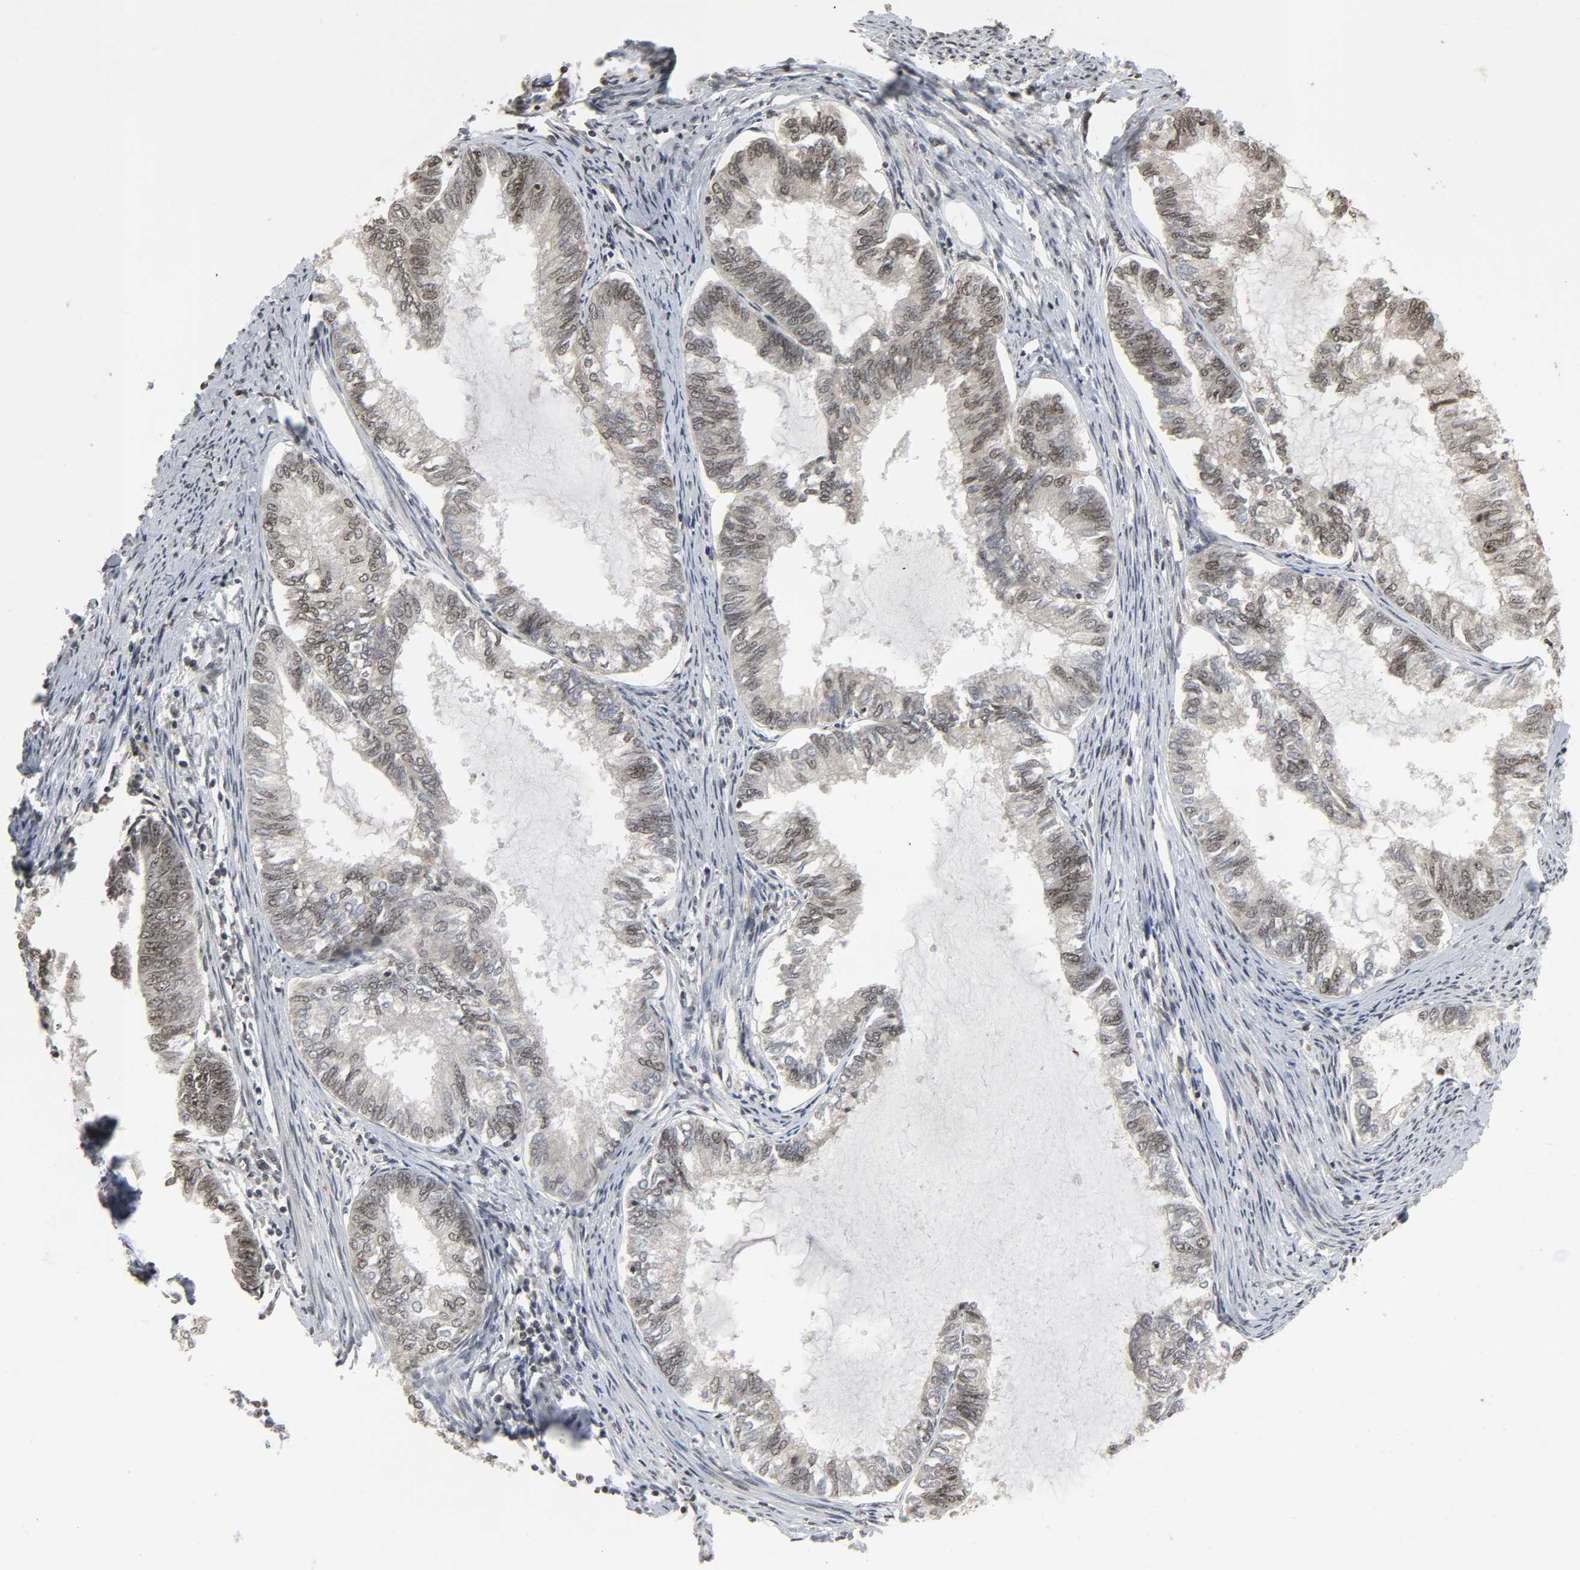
{"staining": {"intensity": "weak", "quantity": "25%-75%", "location": "nuclear"}, "tissue": "endometrial cancer", "cell_type": "Tumor cells", "image_type": "cancer", "snomed": [{"axis": "morphology", "description": "Adenocarcinoma, NOS"}, {"axis": "topography", "description": "Endometrium"}], "caption": "About 25%-75% of tumor cells in human endometrial cancer (adenocarcinoma) reveal weak nuclear protein expression as visualized by brown immunohistochemical staining.", "gene": "XRCC1", "patient": {"sex": "female", "age": 86}}